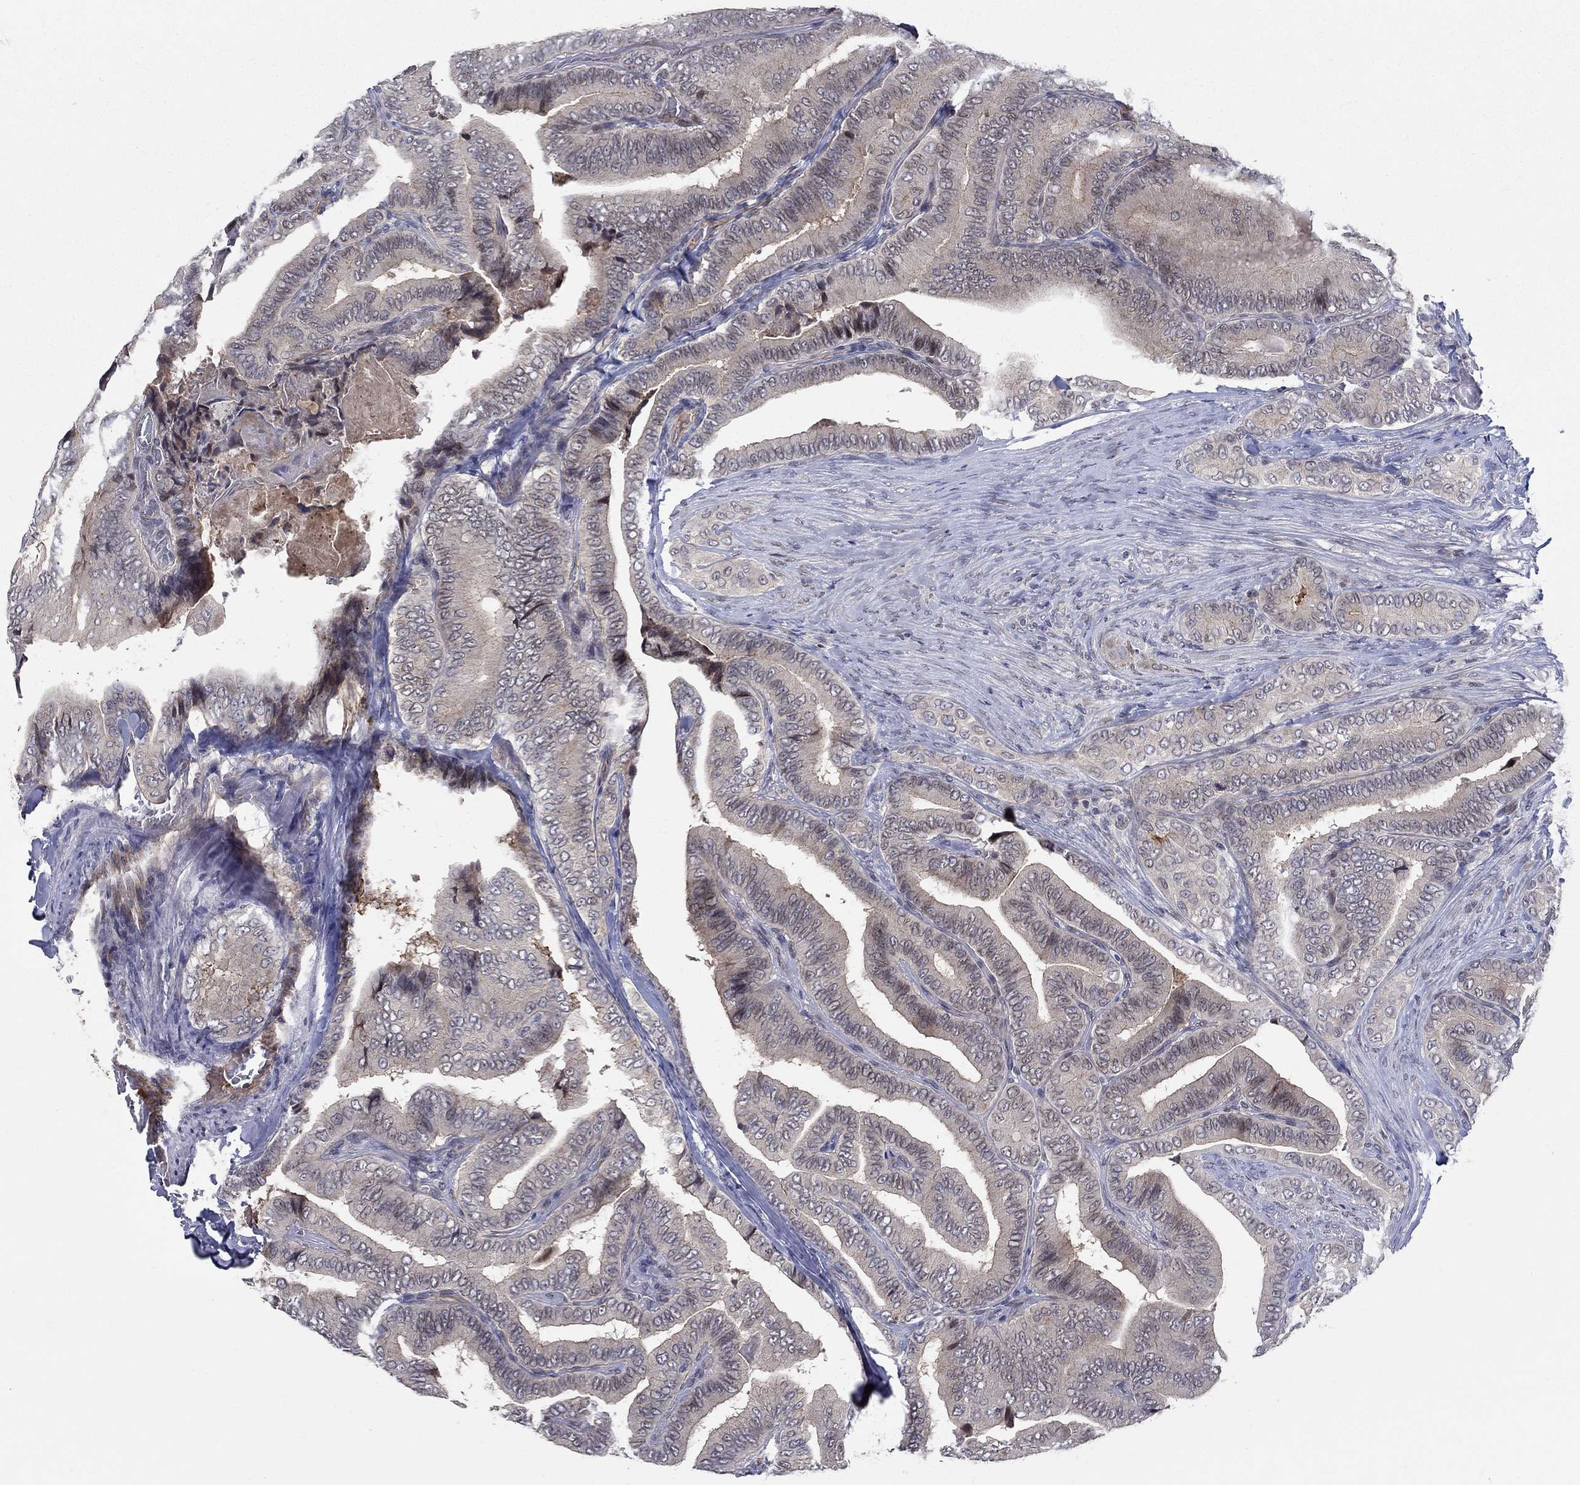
{"staining": {"intensity": "negative", "quantity": "none", "location": "none"}, "tissue": "thyroid cancer", "cell_type": "Tumor cells", "image_type": "cancer", "snomed": [{"axis": "morphology", "description": "Papillary adenocarcinoma, NOS"}, {"axis": "topography", "description": "Thyroid gland"}], "caption": "A high-resolution histopathology image shows immunohistochemistry staining of thyroid cancer (papillary adenocarcinoma), which displays no significant staining in tumor cells.", "gene": "CETN3", "patient": {"sex": "male", "age": 61}}